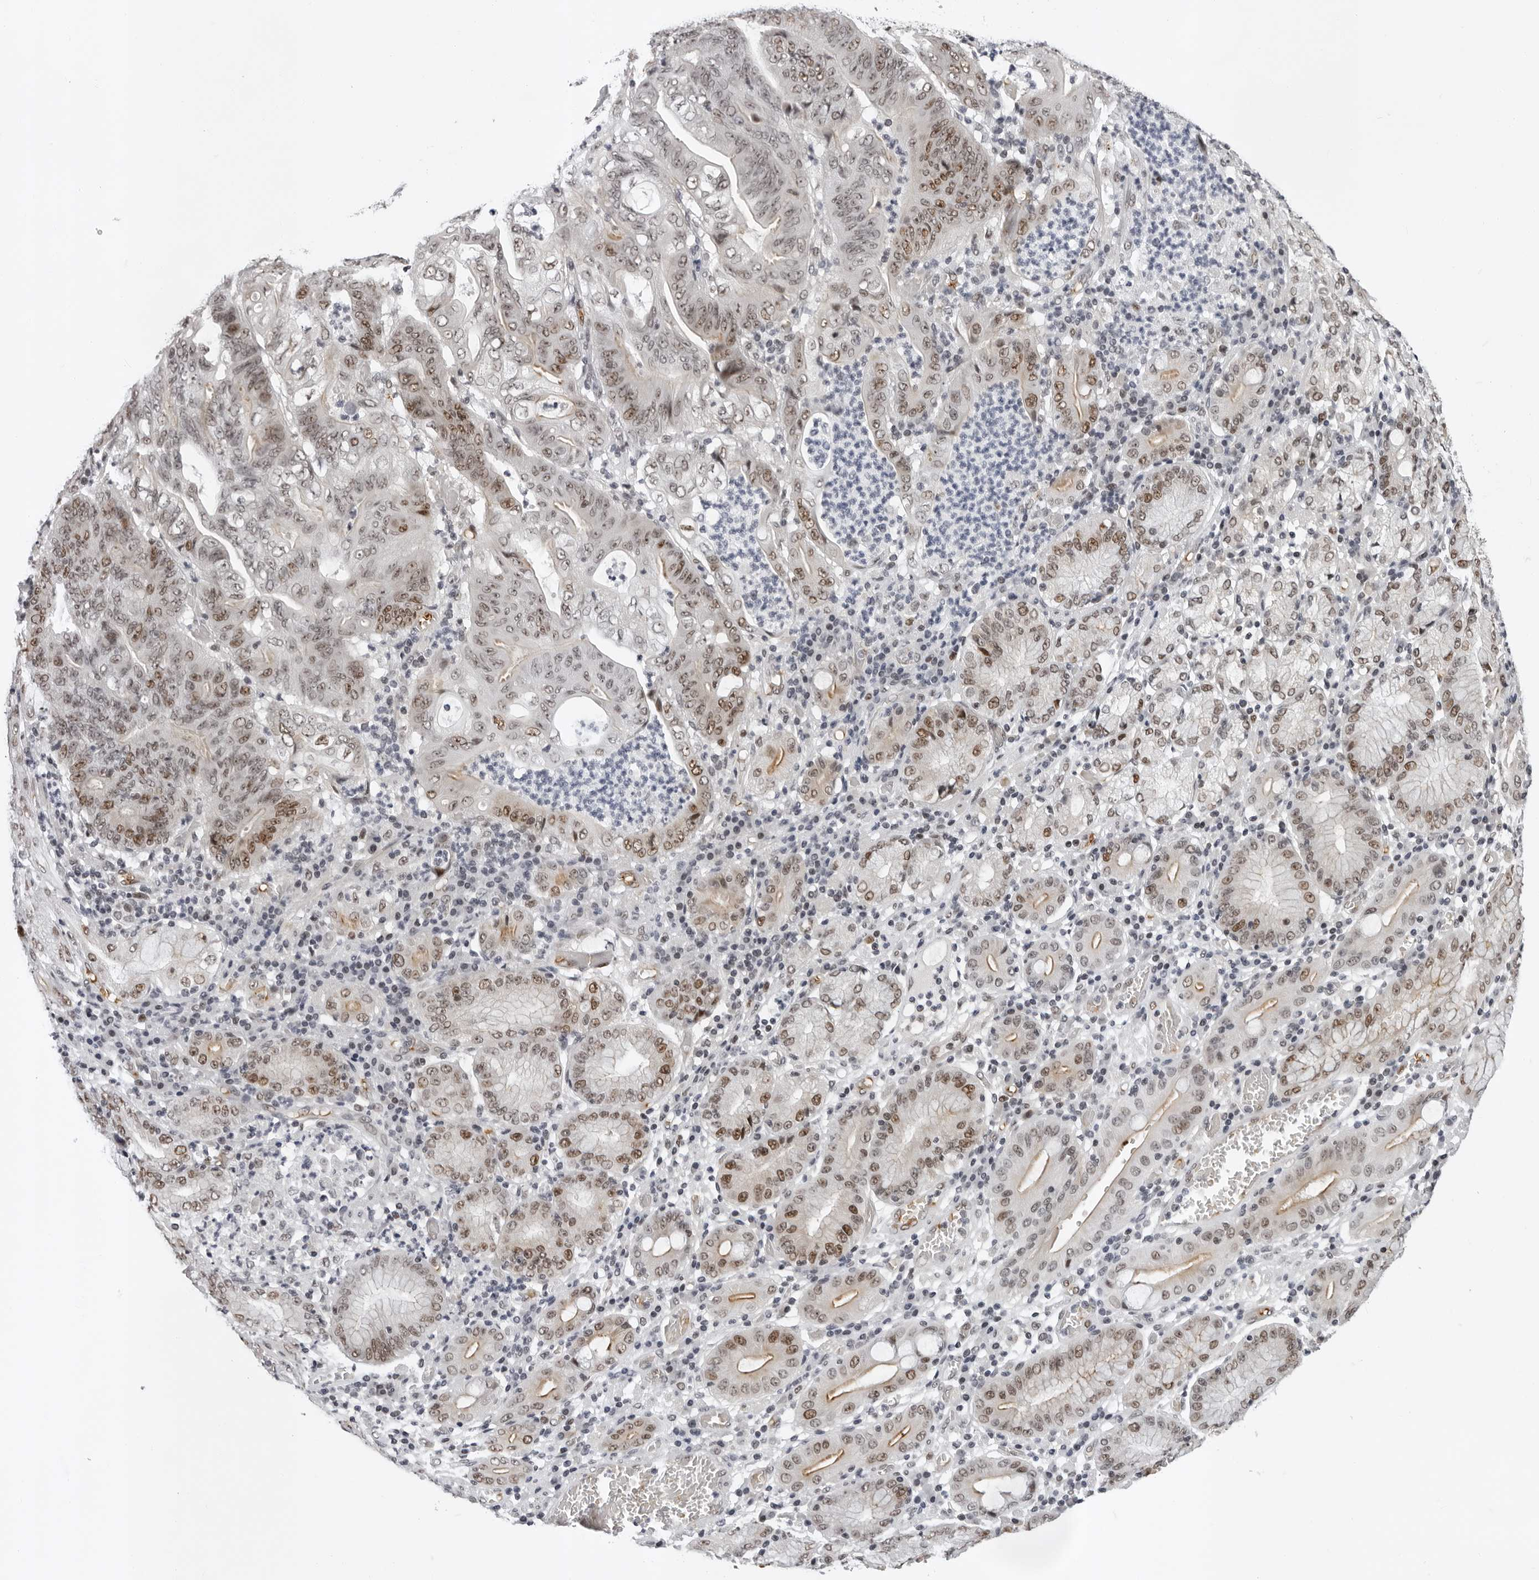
{"staining": {"intensity": "moderate", "quantity": ">75%", "location": "nuclear"}, "tissue": "stomach cancer", "cell_type": "Tumor cells", "image_type": "cancer", "snomed": [{"axis": "morphology", "description": "Adenocarcinoma, NOS"}, {"axis": "topography", "description": "Stomach"}], "caption": "Immunohistochemical staining of human adenocarcinoma (stomach) displays moderate nuclear protein expression in about >75% of tumor cells.", "gene": "USP1", "patient": {"sex": "female", "age": 73}}